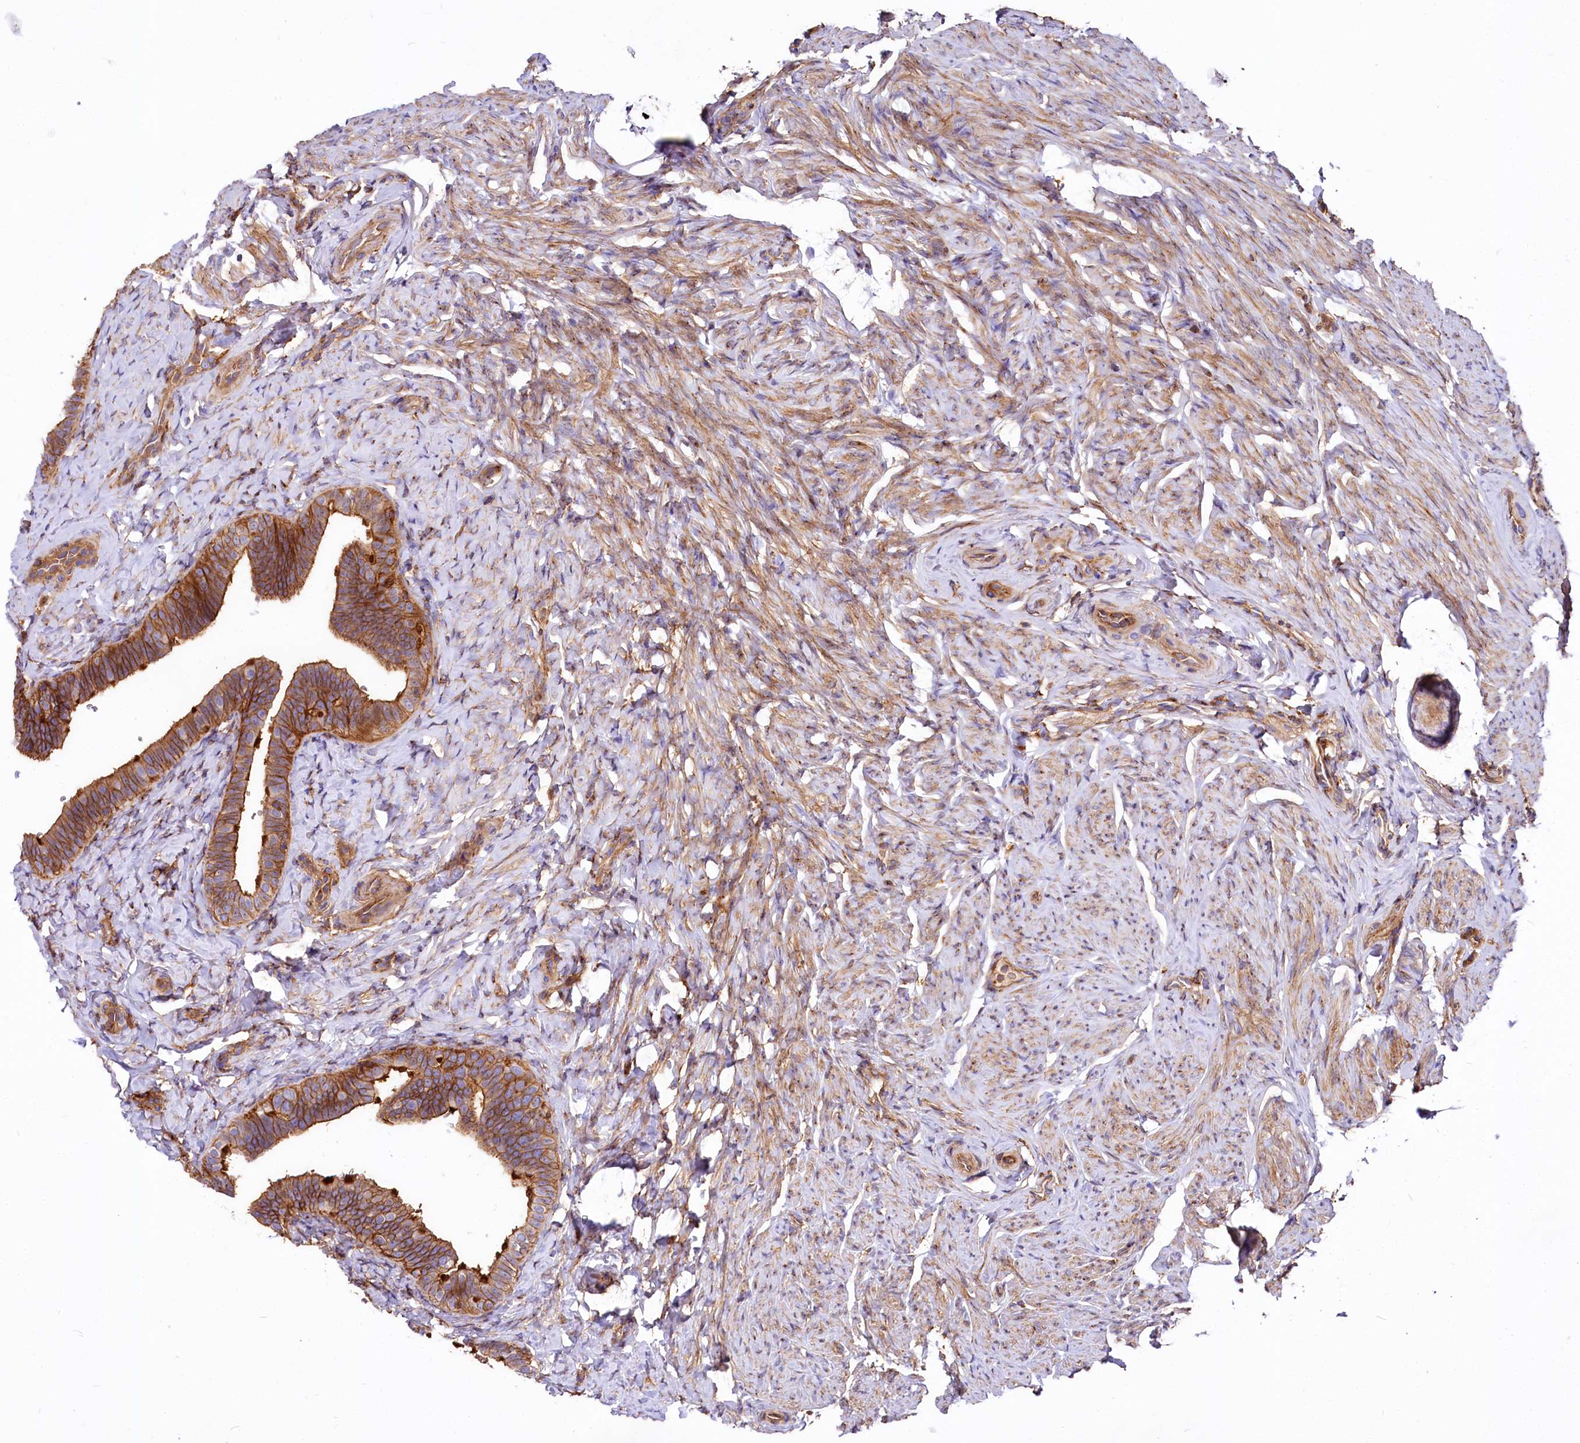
{"staining": {"intensity": "strong", "quantity": ">75%", "location": "cytoplasmic/membranous"}, "tissue": "fallopian tube", "cell_type": "Glandular cells", "image_type": "normal", "snomed": [{"axis": "morphology", "description": "Normal tissue, NOS"}, {"axis": "topography", "description": "Fallopian tube"}], "caption": "Immunohistochemistry (IHC) (DAB) staining of unremarkable fallopian tube shows strong cytoplasmic/membranous protein positivity in about >75% of glandular cells. (brown staining indicates protein expression, while blue staining denotes nuclei).", "gene": "ANO6", "patient": {"sex": "female", "age": 39}}